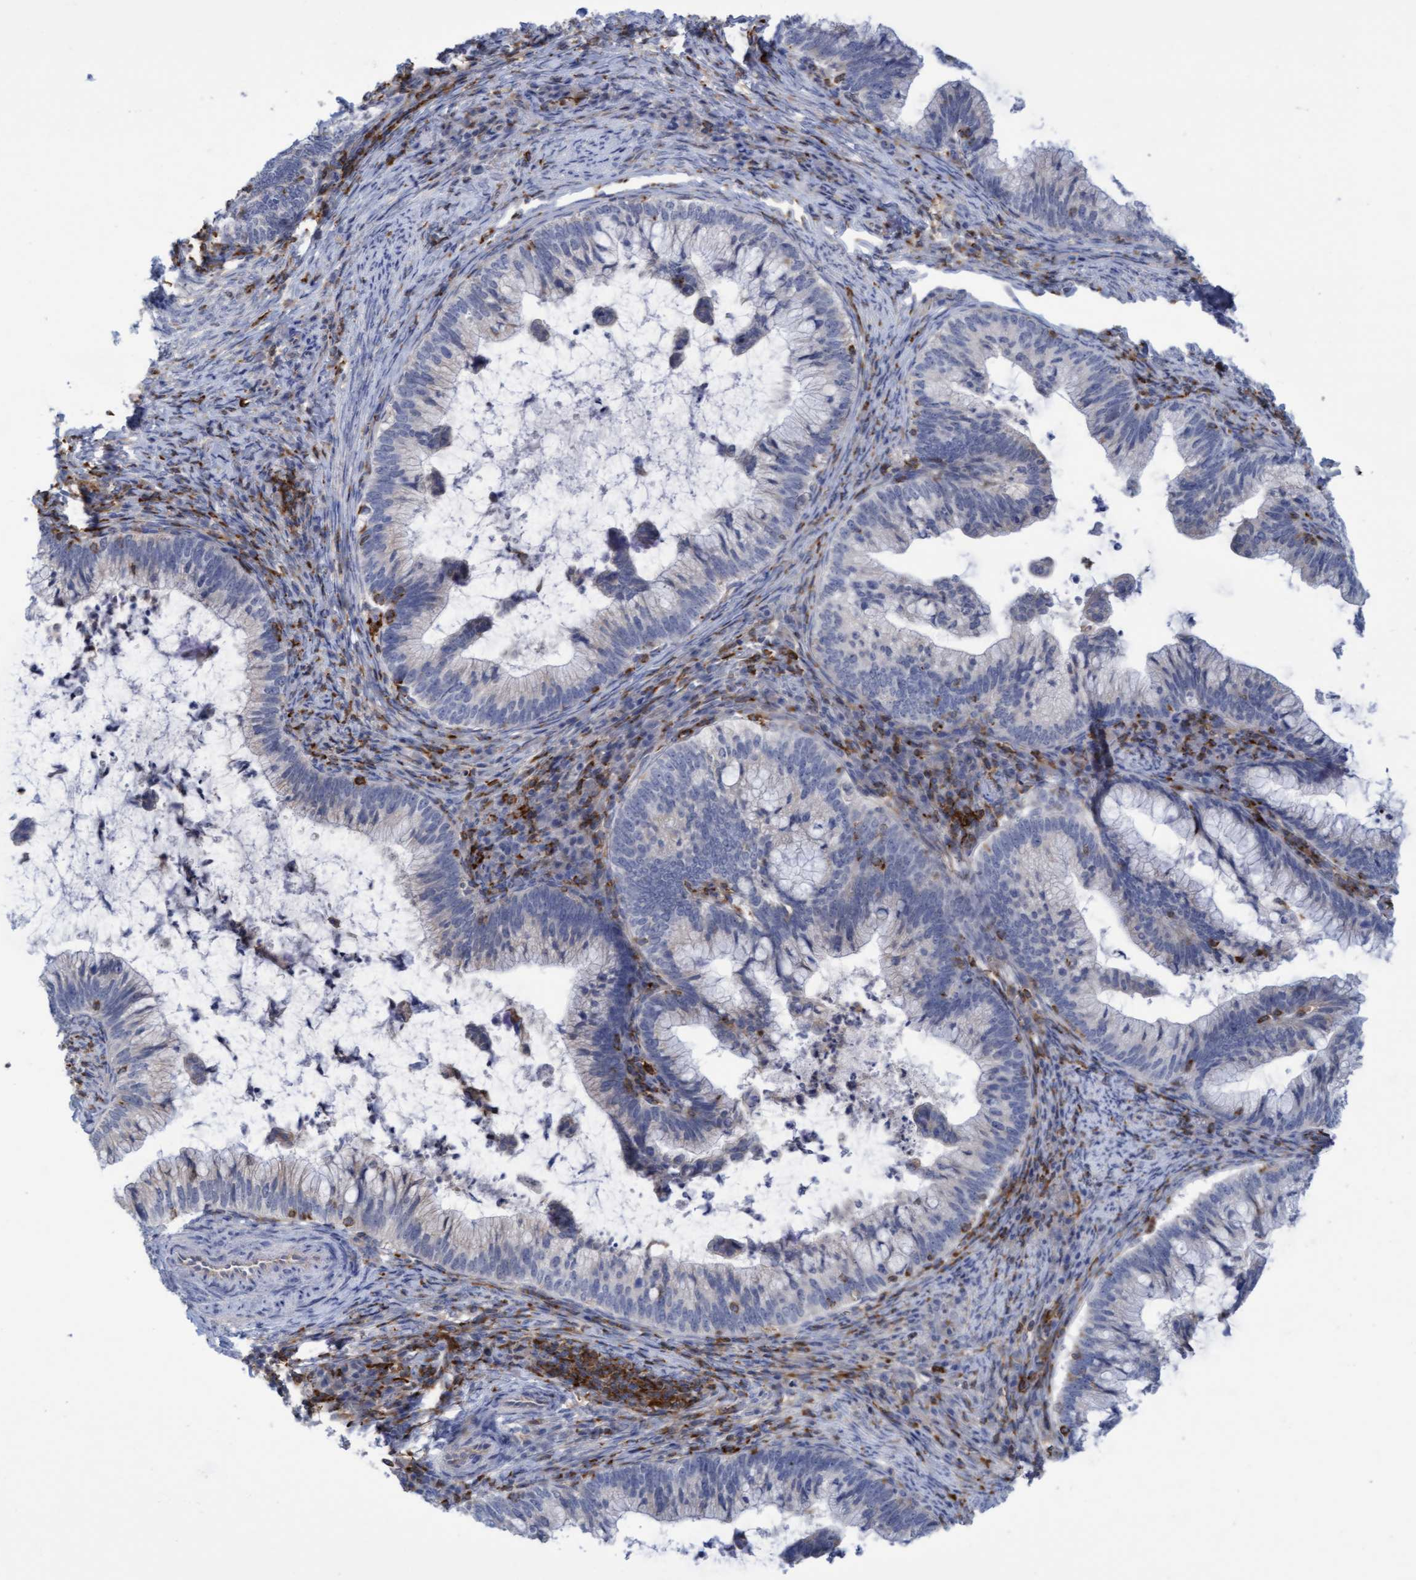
{"staining": {"intensity": "negative", "quantity": "none", "location": "none"}, "tissue": "cervical cancer", "cell_type": "Tumor cells", "image_type": "cancer", "snomed": [{"axis": "morphology", "description": "Adenocarcinoma, NOS"}, {"axis": "topography", "description": "Cervix"}], "caption": "Immunohistochemistry (IHC) photomicrograph of human cervical cancer (adenocarcinoma) stained for a protein (brown), which exhibits no positivity in tumor cells.", "gene": "FNBP1", "patient": {"sex": "female", "age": 36}}